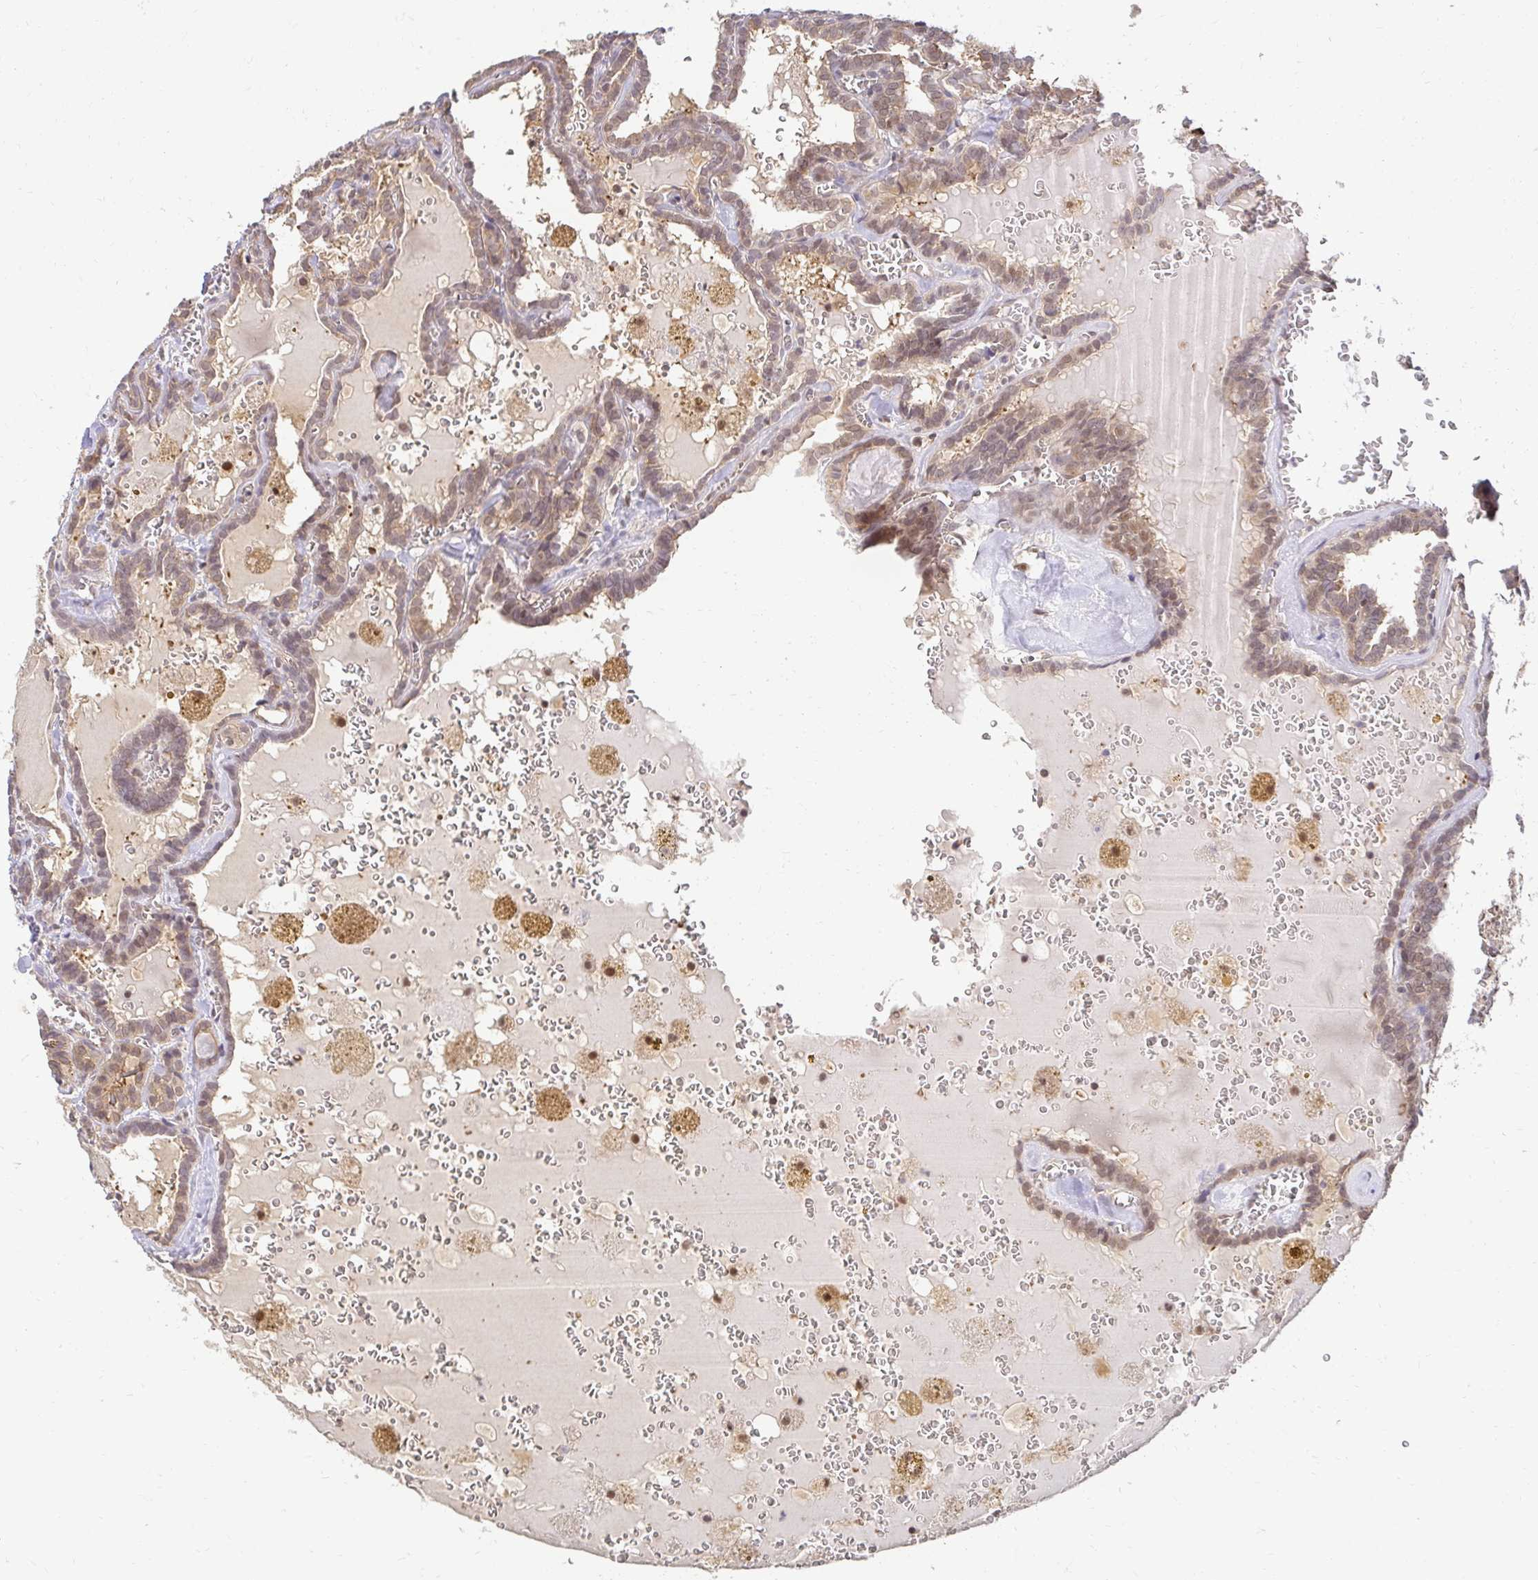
{"staining": {"intensity": "moderate", "quantity": ">75%", "location": "cytoplasmic/membranous,nuclear"}, "tissue": "thyroid cancer", "cell_type": "Tumor cells", "image_type": "cancer", "snomed": [{"axis": "morphology", "description": "Papillary adenocarcinoma, NOS"}, {"axis": "topography", "description": "Thyroid gland"}], "caption": "Moderate cytoplasmic/membranous and nuclear staining is identified in about >75% of tumor cells in thyroid cancer (papillary adenocarcinoma).", "gene": "PSMA4", "patient": {"sex": "female", "age": 39}}